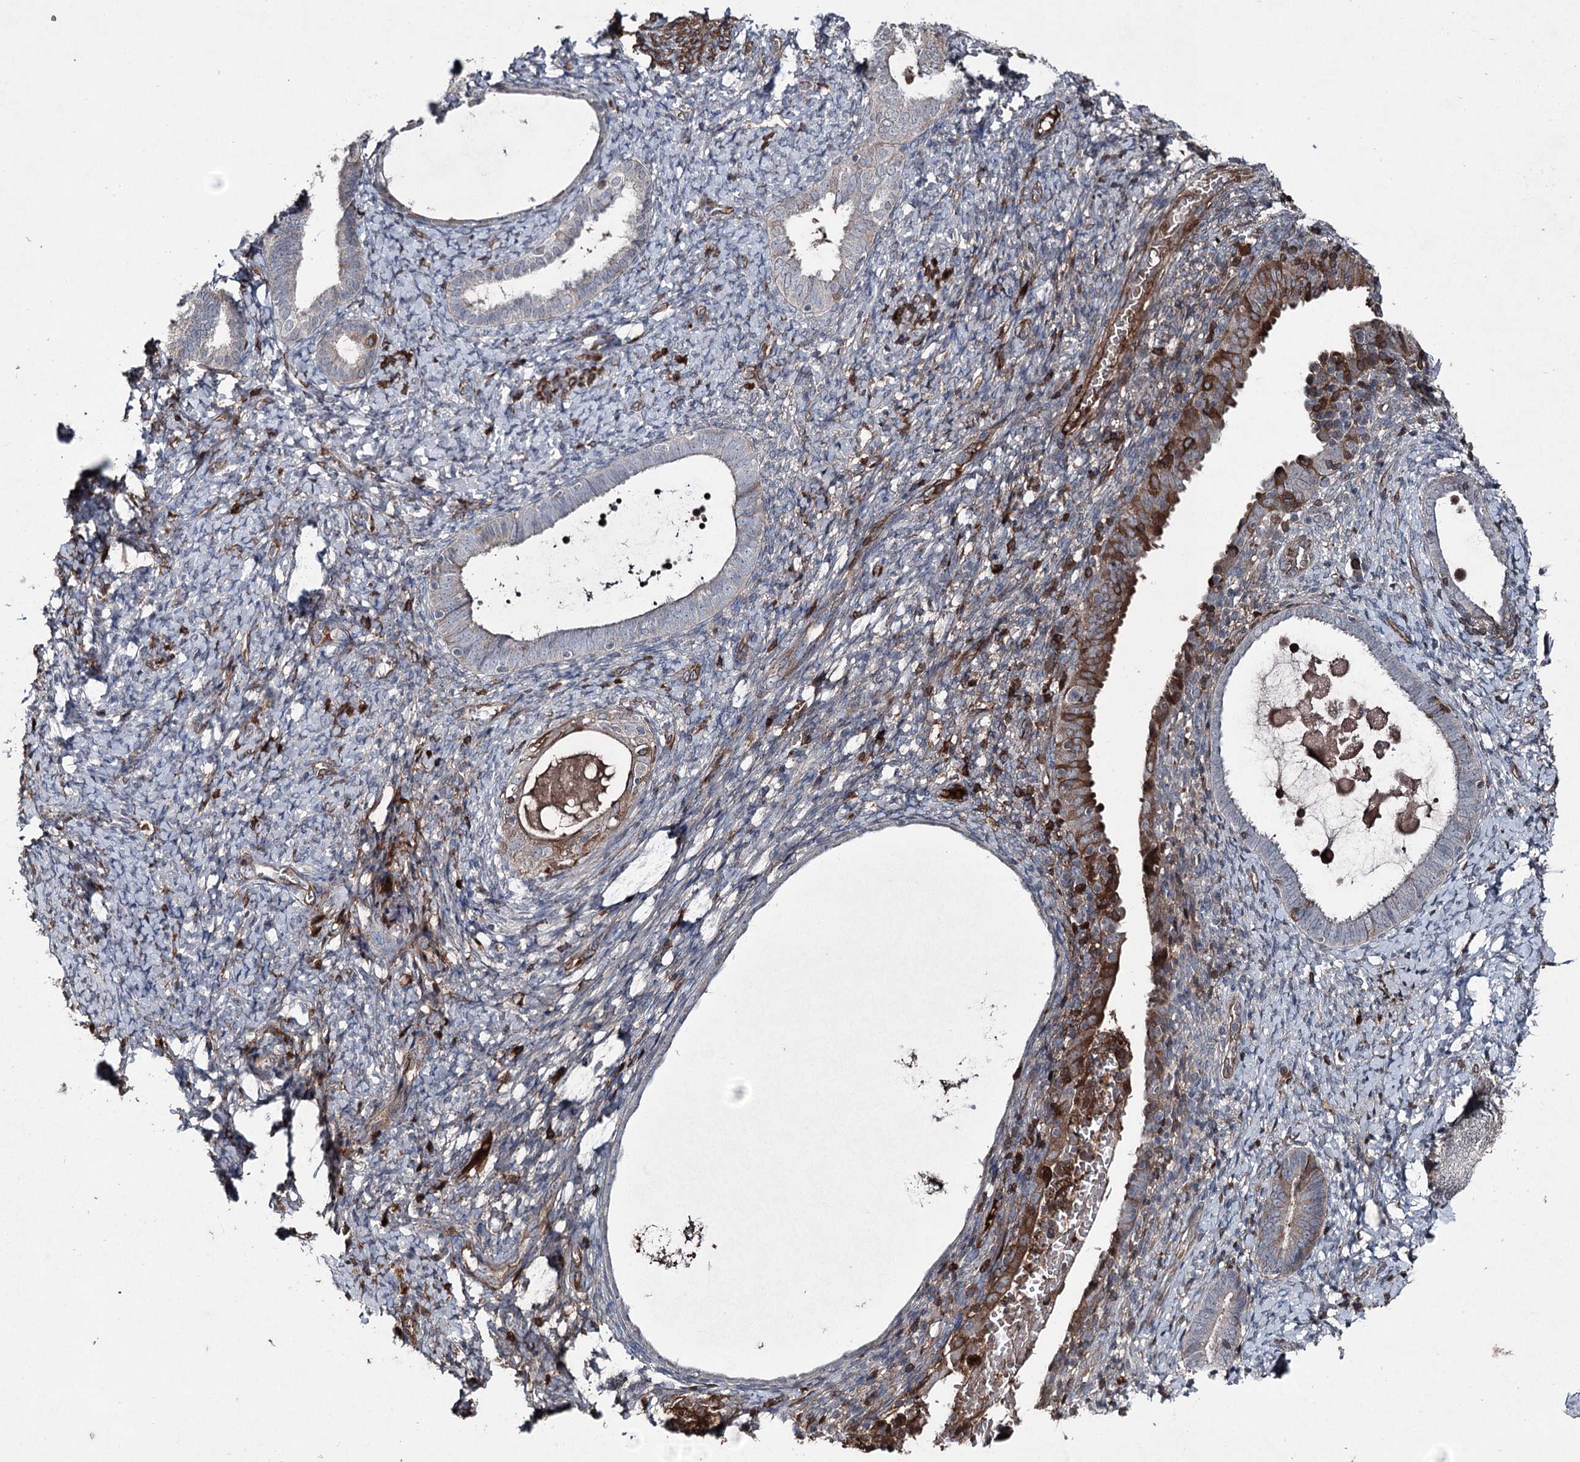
{"staining": {"intensity": "moderate", "quantity": "<25%", "location": "cytoplasmic/membranous"}, "tissue": "endometrium", "cell_type": "Cells in endometrial stroma", "image_type": "normal", "snomed": [{"axis": "morphology", "description": "Normal tissue, NOS"}, {"axis": "topography", "description": "Endometrium"}], "caption": "Moderate cytoplasmic/membranous expression for a protein is present in about <25% of cells in endometrial stroma of unremarkable endometrium using IHC.", "gene": "PGLYRP2", "patient": {"sex": "female", "age": 72}}